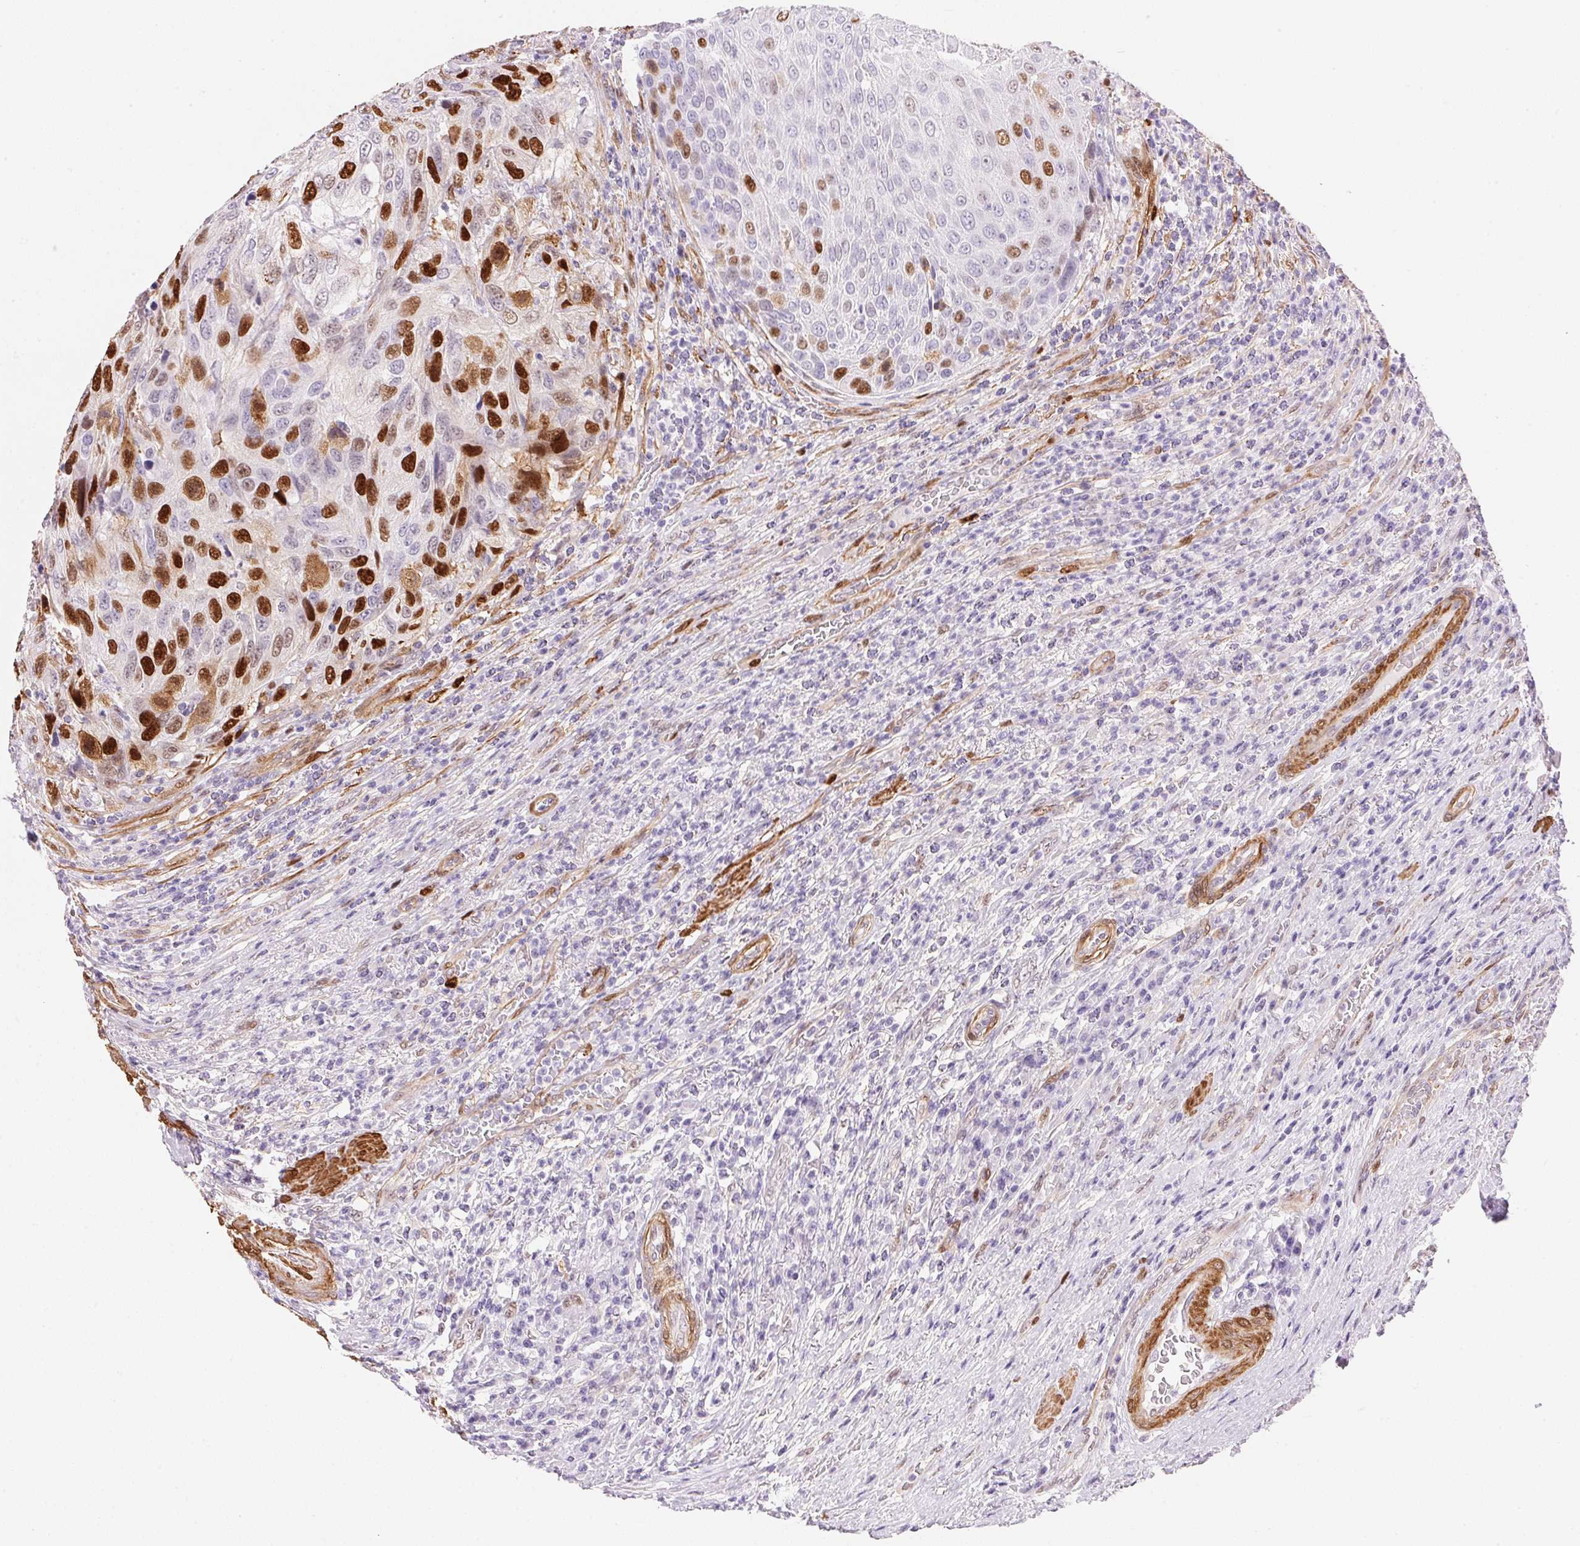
{"staining": {"intensity": "strong", "quantity": "<25%", "location": "nuclear"}, "tissue": "urothelial cancer", "cell_type": "Tumor cells", "image_type": "cancer", "snomed": [{"axis": "morphology", "description": "Urothelial carcinoma, High grade"}, {"axis": "topography", "description": "Urinary bladder"}], "caption": "Protein positivity by immunohistochemistry exhibits strong nuclear staining in approximately <25% of tumor cells in urothelial cancer.", "gene": "SMTN", "patient": {"sex": "female", "age": 70}}